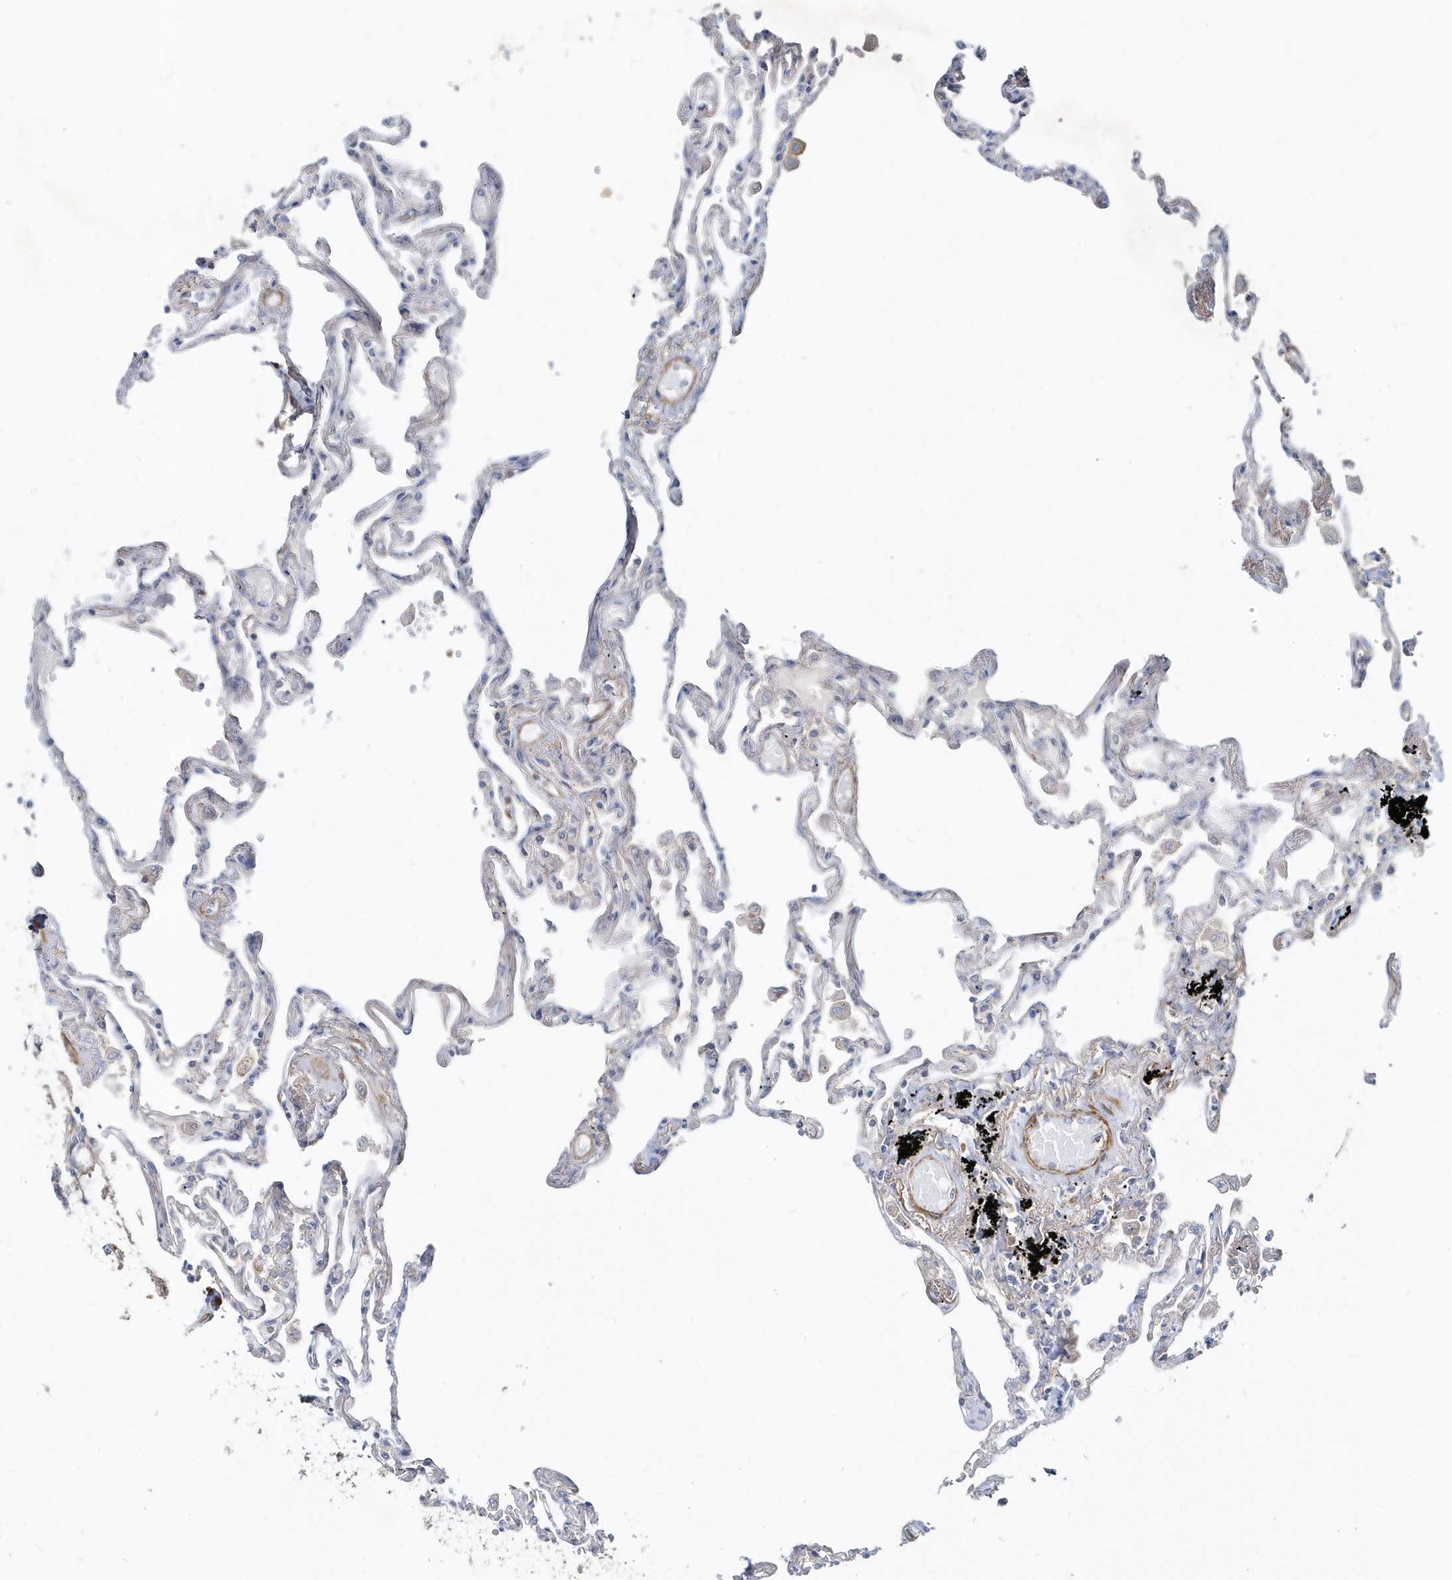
{"staining": {"intensity": "negative", "quantity": "none", "location": "none"}, "tissue": "lung", "cell_type": "Alveolar cells", "image_type": "normal", "snomed": [{"axis": "morphology", "description": "Normal tissue, NOS"}, {"axis": "topography", "description": "Lung"}], "caption": "Human lung stained for a protein using immunohistochemistry displays no positivity in alveolar cells.", "gene": "LEXM", "patient": {"sex": "female", "age": 67}}